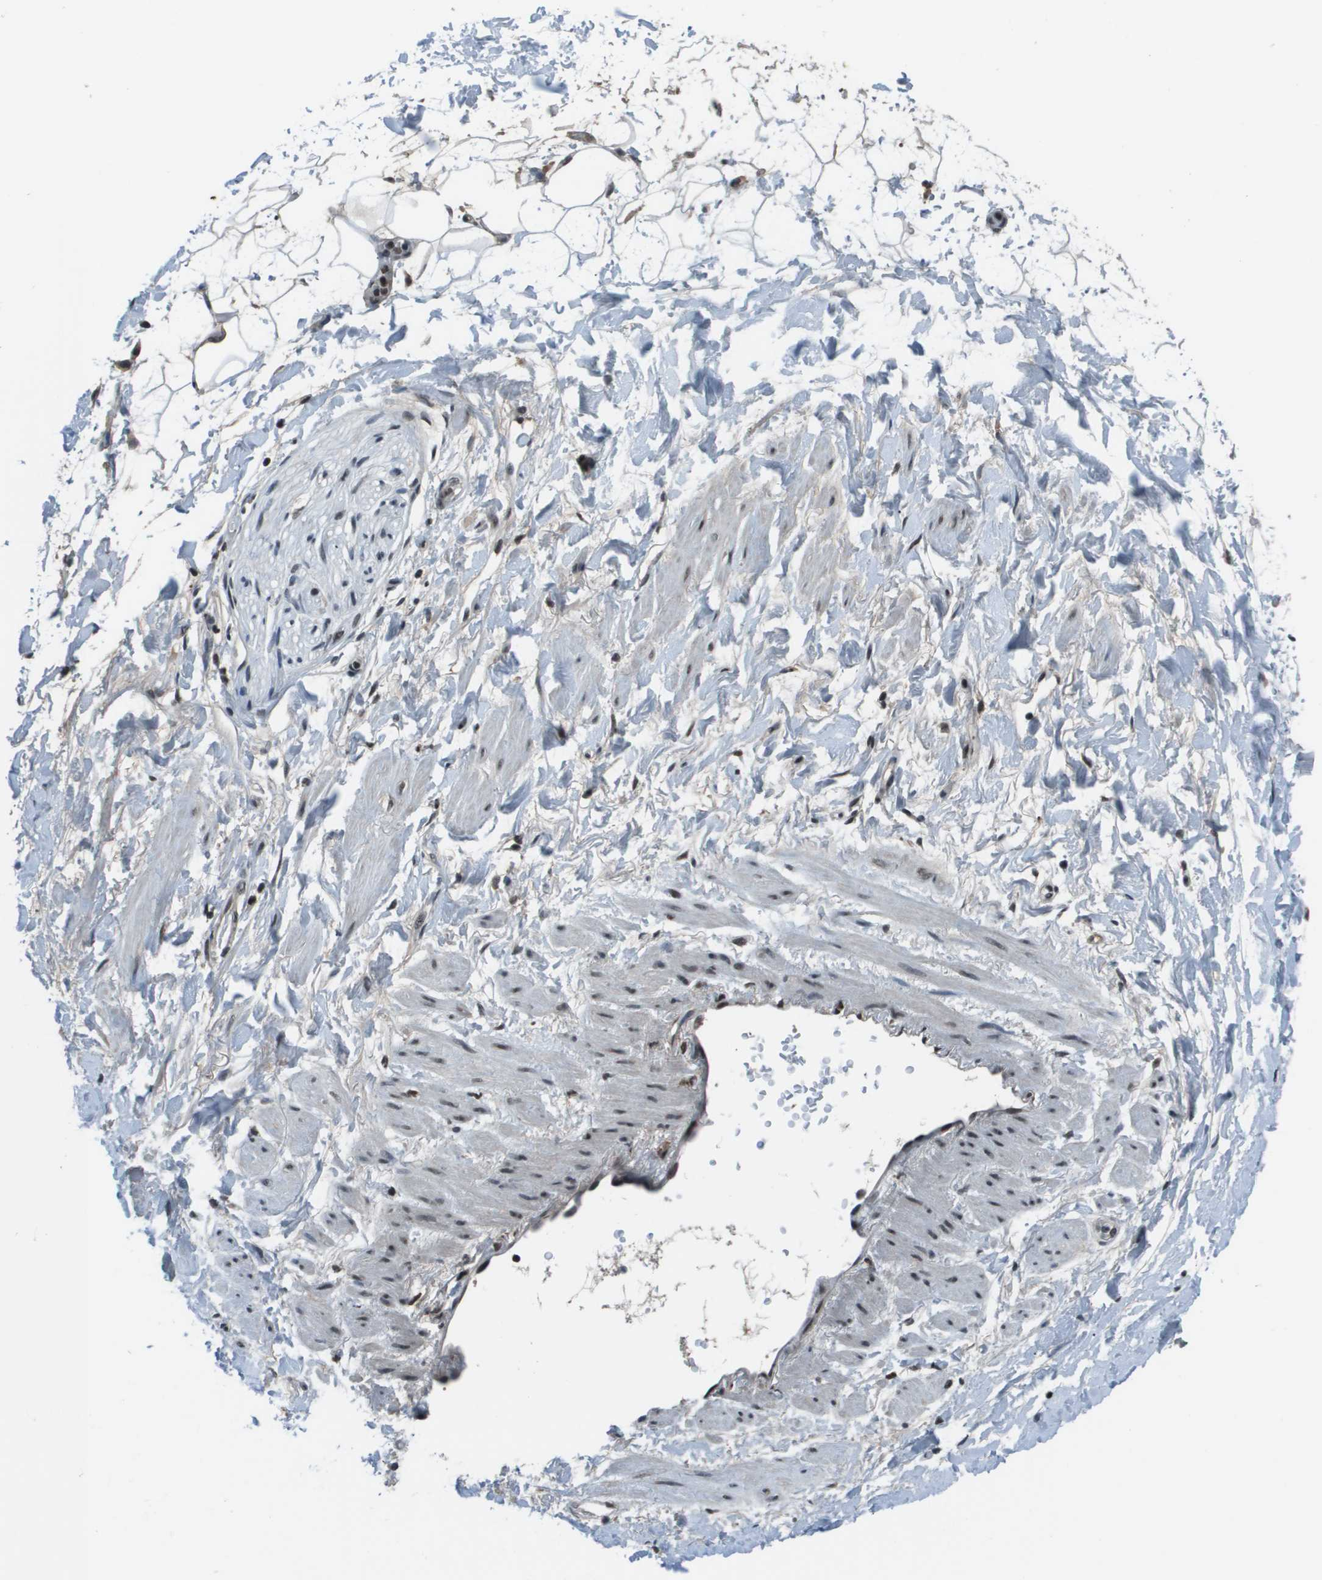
{"staining": {"intensity": "moderate", "quantity": "<25%", "location": "nuclear"}, "tissue": "adipose tissue", "cell_type": "Adipocytes", "image_type": "normal", "snomed": [{"axis": "morphology", "description": "Normal tissue, NOS"}, {"axis": "topography", "description": "Soft tissue"}], "caption": "This is a histology image of immunohistochemistry staining of benign adipose tissue, which shows moderate positivity in the nuclear of adipocytes.", "gene": "THRAP3", "patient": {"sex": "male", "age": 72}}